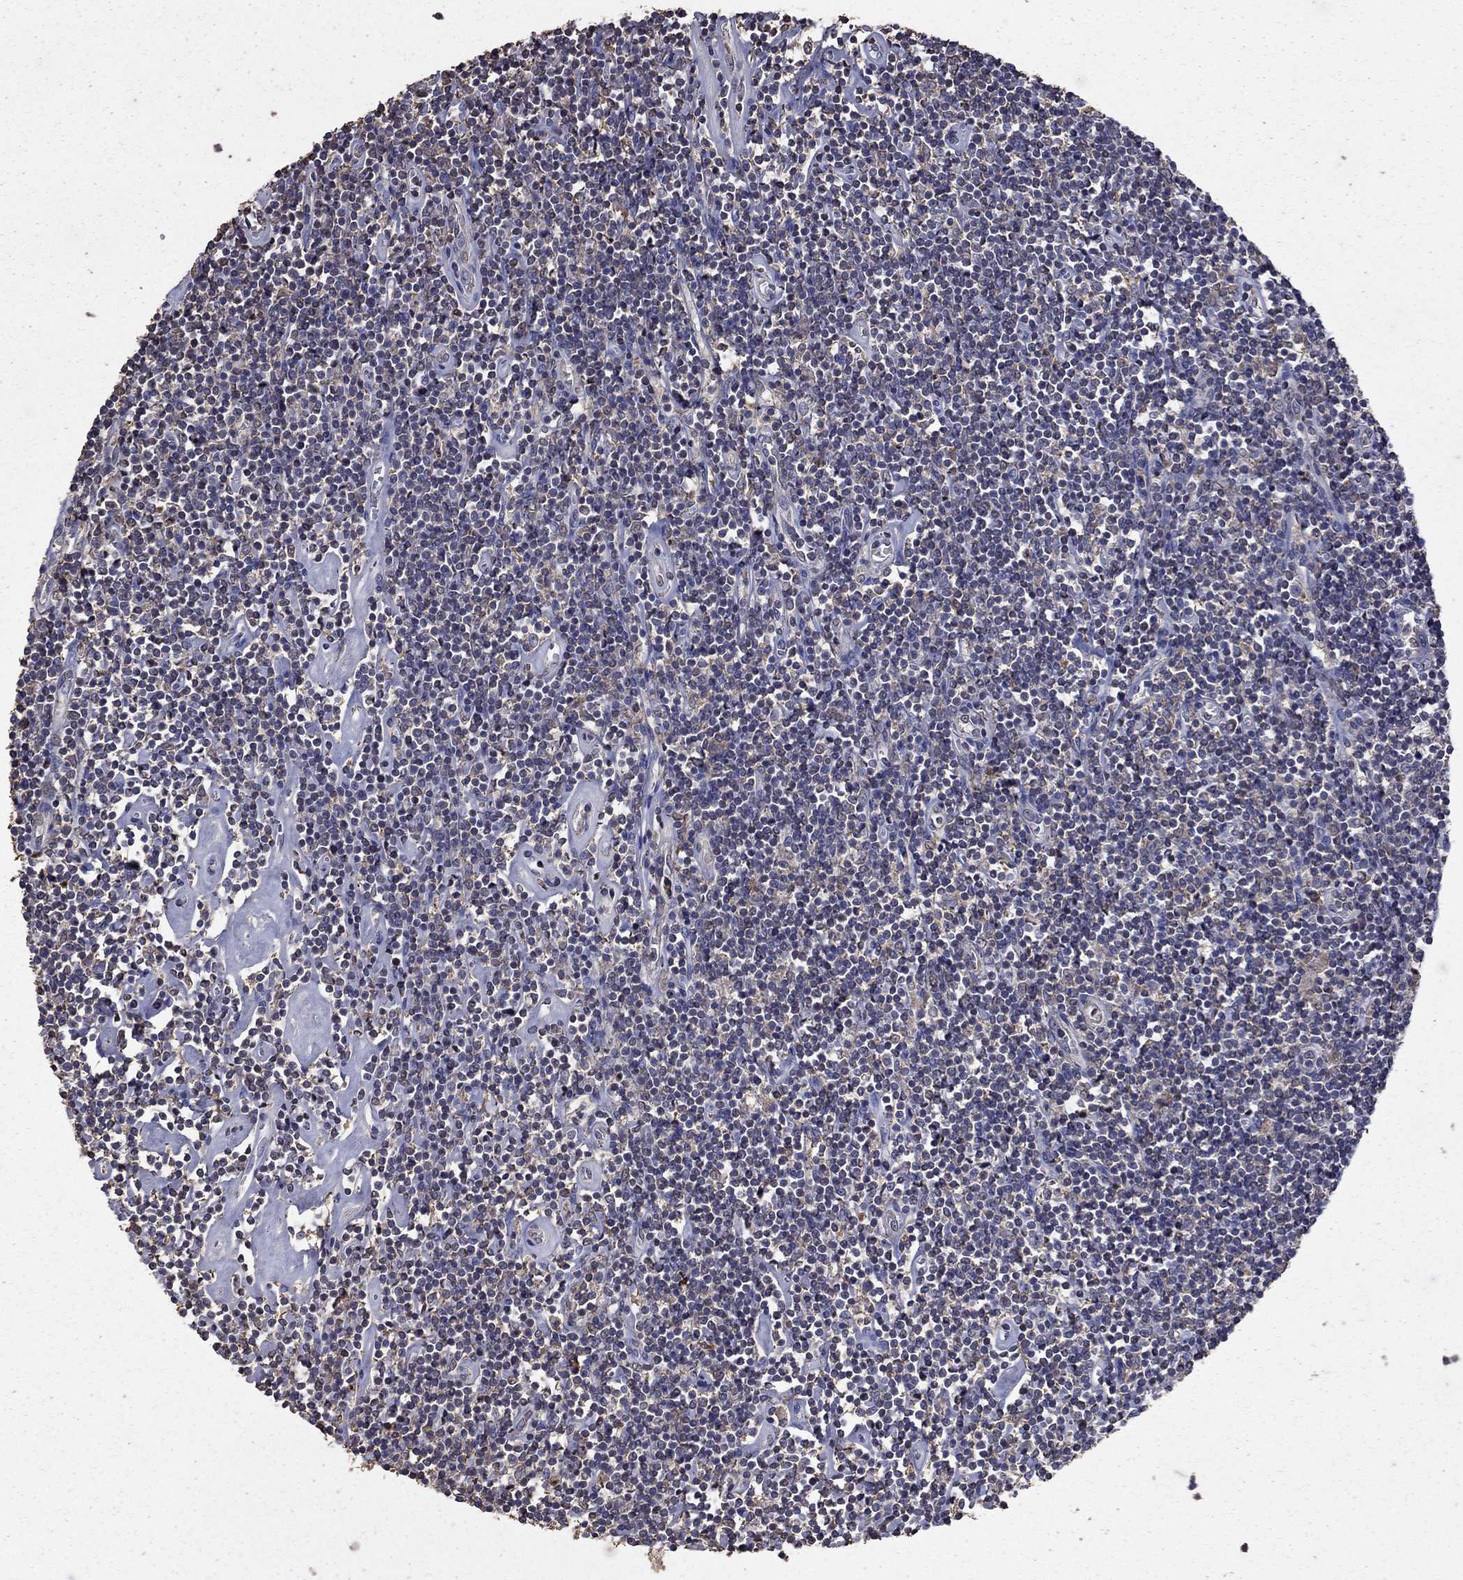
{"staining": {"intensity": "negative", "quantity": "none", "location": "none"}, "tissue": "lymphoma", "cell_type": "Tumor cells", "image_type": "cancer", "snomed": [{"axis": "morphology", "description": "Hodgkin's disease, NOS"}, {"axis": "topography", "description": "Lymph node"}], "caption": "Tumor cells are negative for protein expression in human Hodgkin's disease.", "gene": "SERPINA5", "patient": {"sex": "male", "age": 40}}